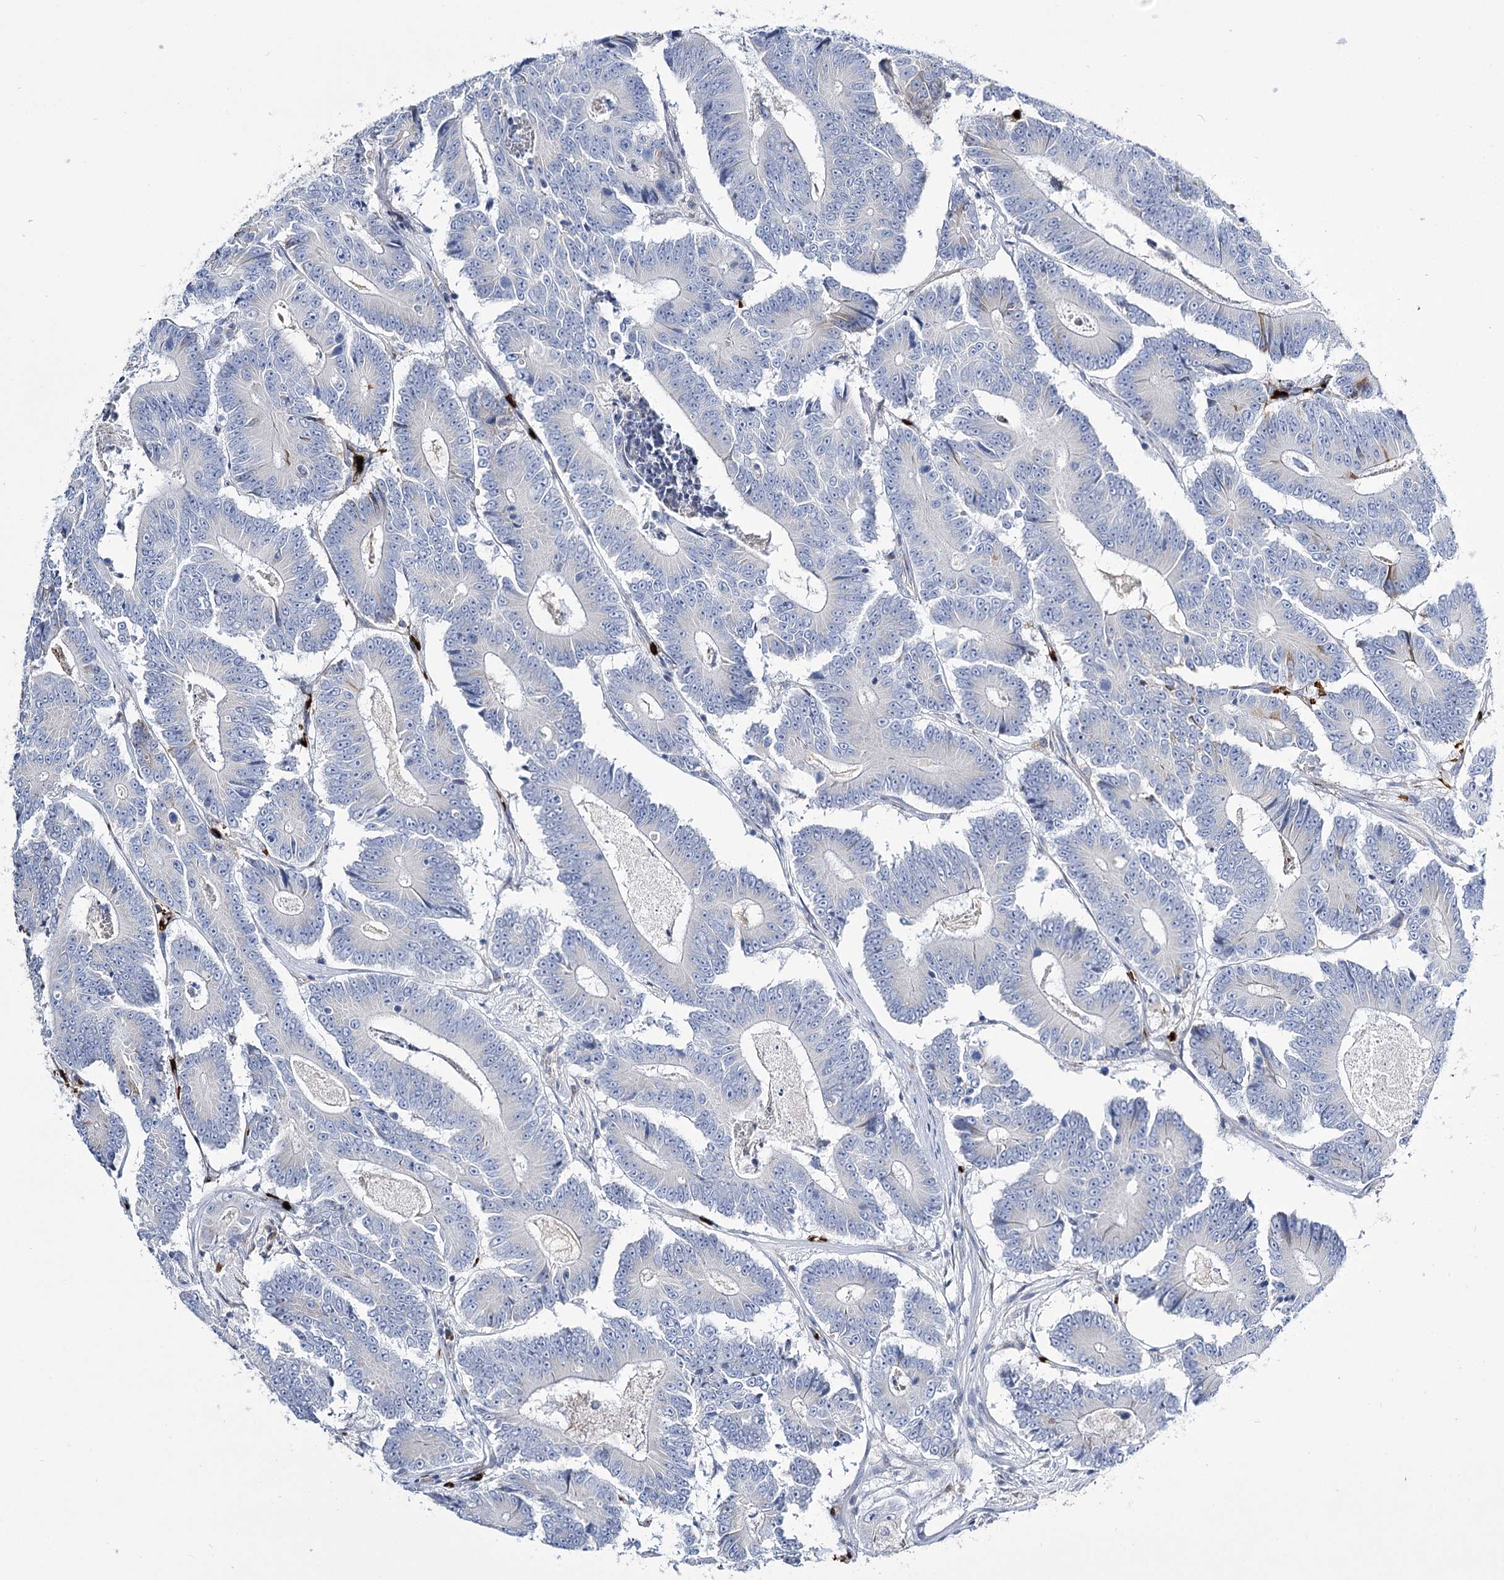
{"staining": {"intensity": "negative", "quantity": "none", "location": "none"}, "tissue": "colorectal cancer", "cell_type": "Tumor cells", "image_type": "cancer", "snomed": [{"axis": "morphology", "description": "Adenocarcinoma, NOS"}, {"axis": "topography", "description": "Colon"}], "caption": "Histopathology image shows no significant protein staining in tumor cells of adenocarcinoma (colorectal).", "gene": "GBF1", "patient": {"sex": "male", "age": 83}}